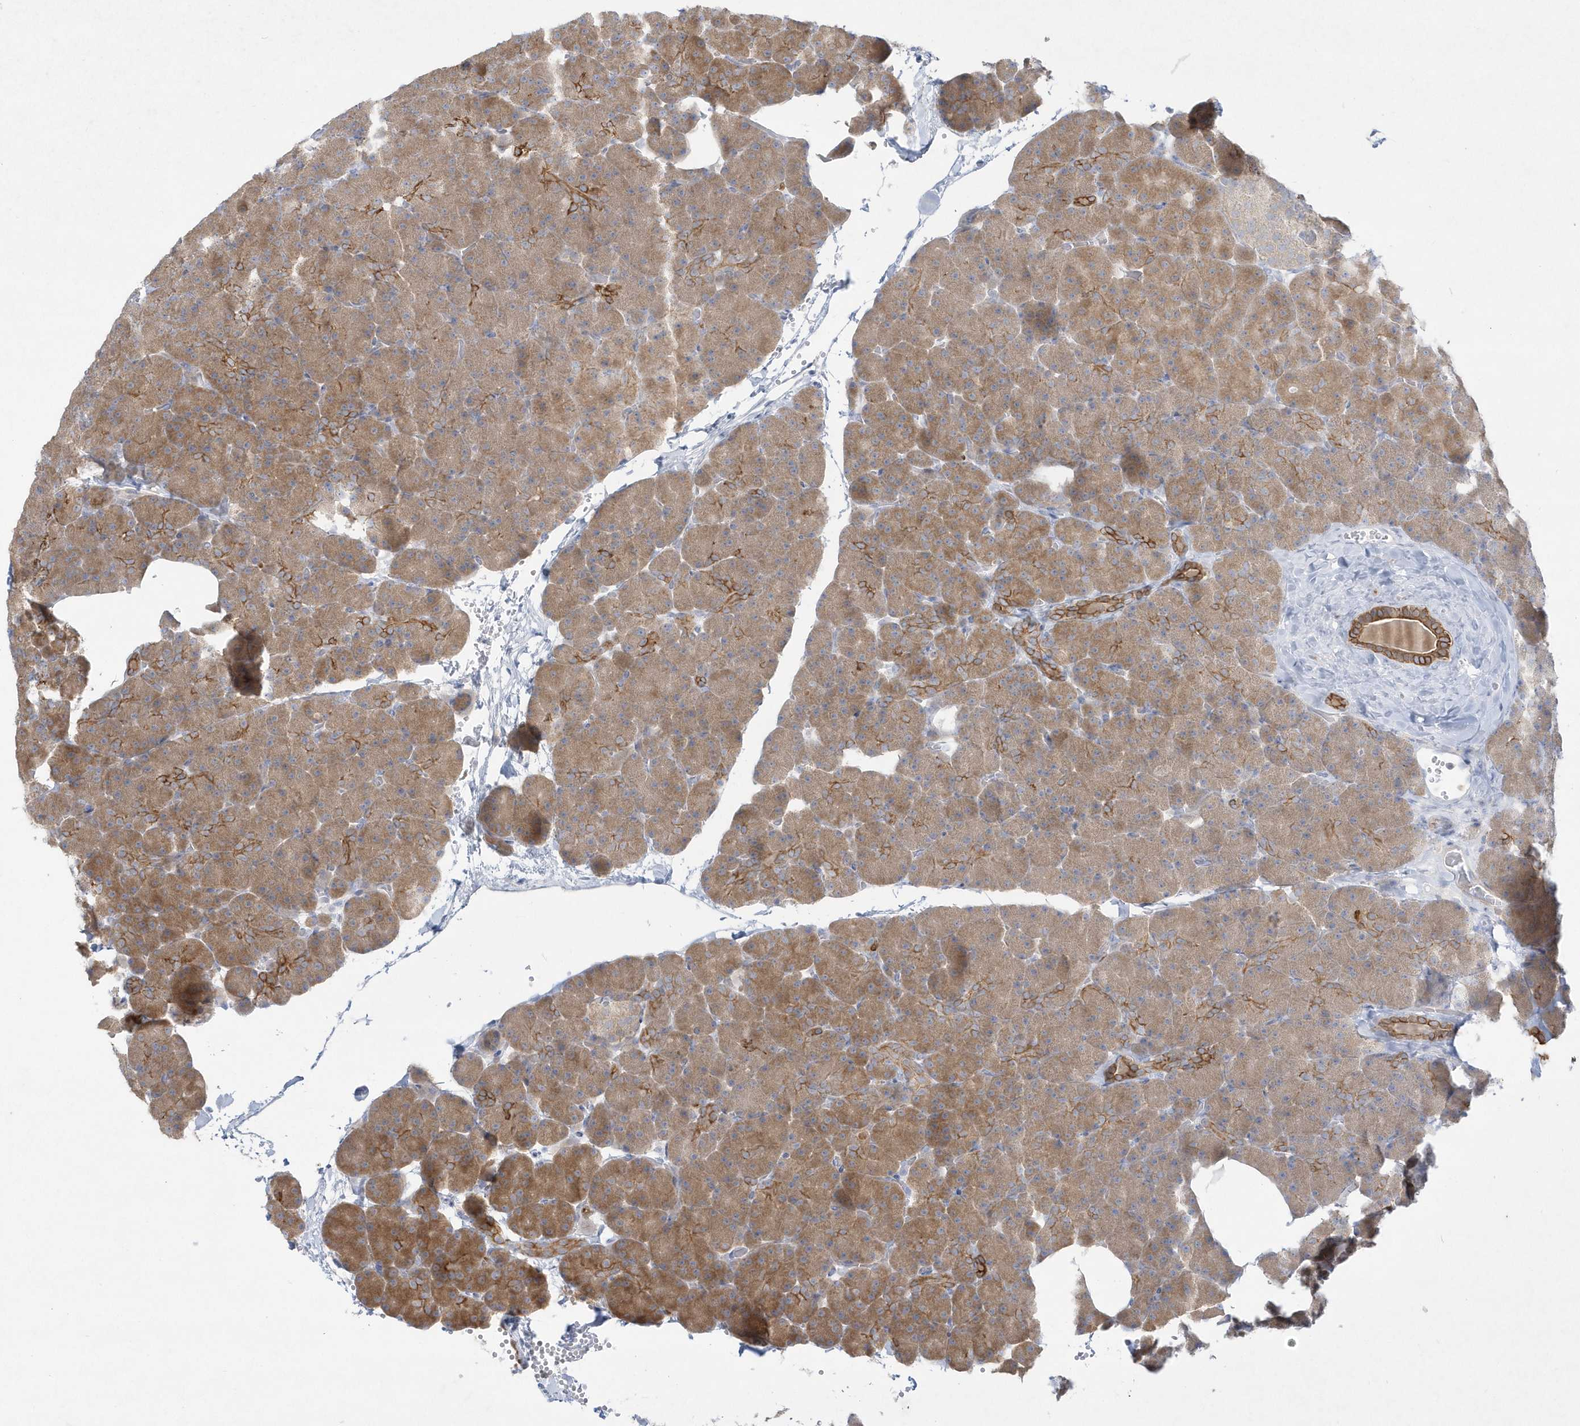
{"staining": {"intensity": "moderate", "quantity": ">75%", "location": "cytoplasmic/membranous"}, "tissue": "pancreas", "cell_type": "Exocrine glandular cells", "image_type": "normal", "snomed": [{"axis": "morphology", "description": "Normal tissue, NOS"}, {"axis": "morphology", "description": "Carcinoid, malignant, NOS"}, {"axis": "topography", "description": "Pancreas"}], "caption": "Human pancreas stained for a protein (brown) displays moderate cytoplasmic/membranous positive positivity in about >75% of exocrine glandular cells.", "gene": "LARS1", "patient": {"sex": "female", "age": 35}}